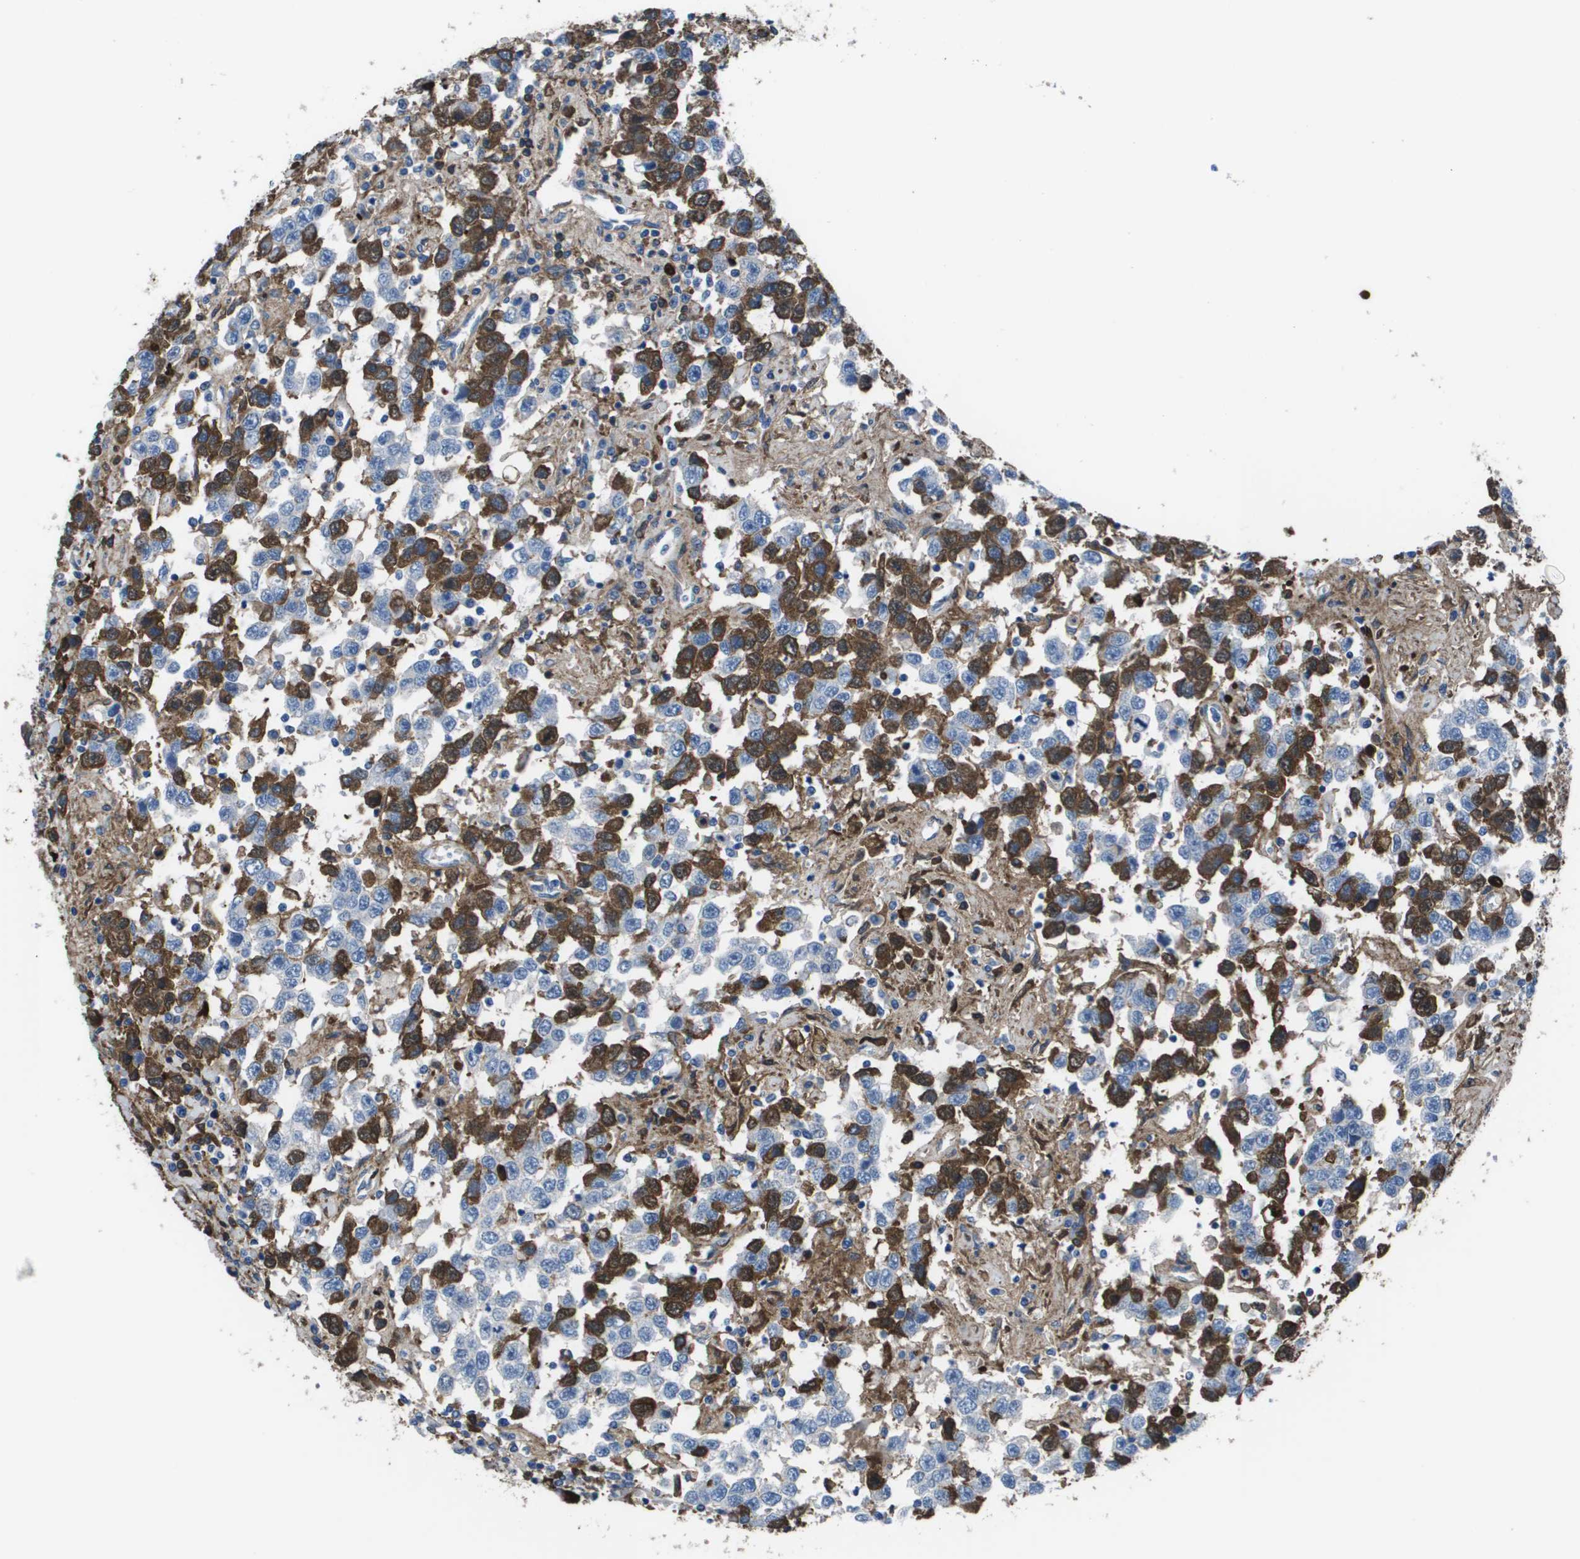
{"staining": {"intensity": "strong", "quantity": "25%-75%", "location": "cytoplasmic/membranous"}, "tissue": "testis cancer", "cell_type": "Tumor cells", "image_type": "cancer", "snomed": [{"axis": "morphology", "description": "Seminoma, NOS"}, {"axis": "topography", "description": "Testis"}], "caption": "Human testis seminoma stained with a brown dye exhibits strong cytoplasmic/membranous positive positivity in approximately 25%-75% of tumor cells.", "gene": "VTN", "patient": {"sex": "male", "age": 41}}